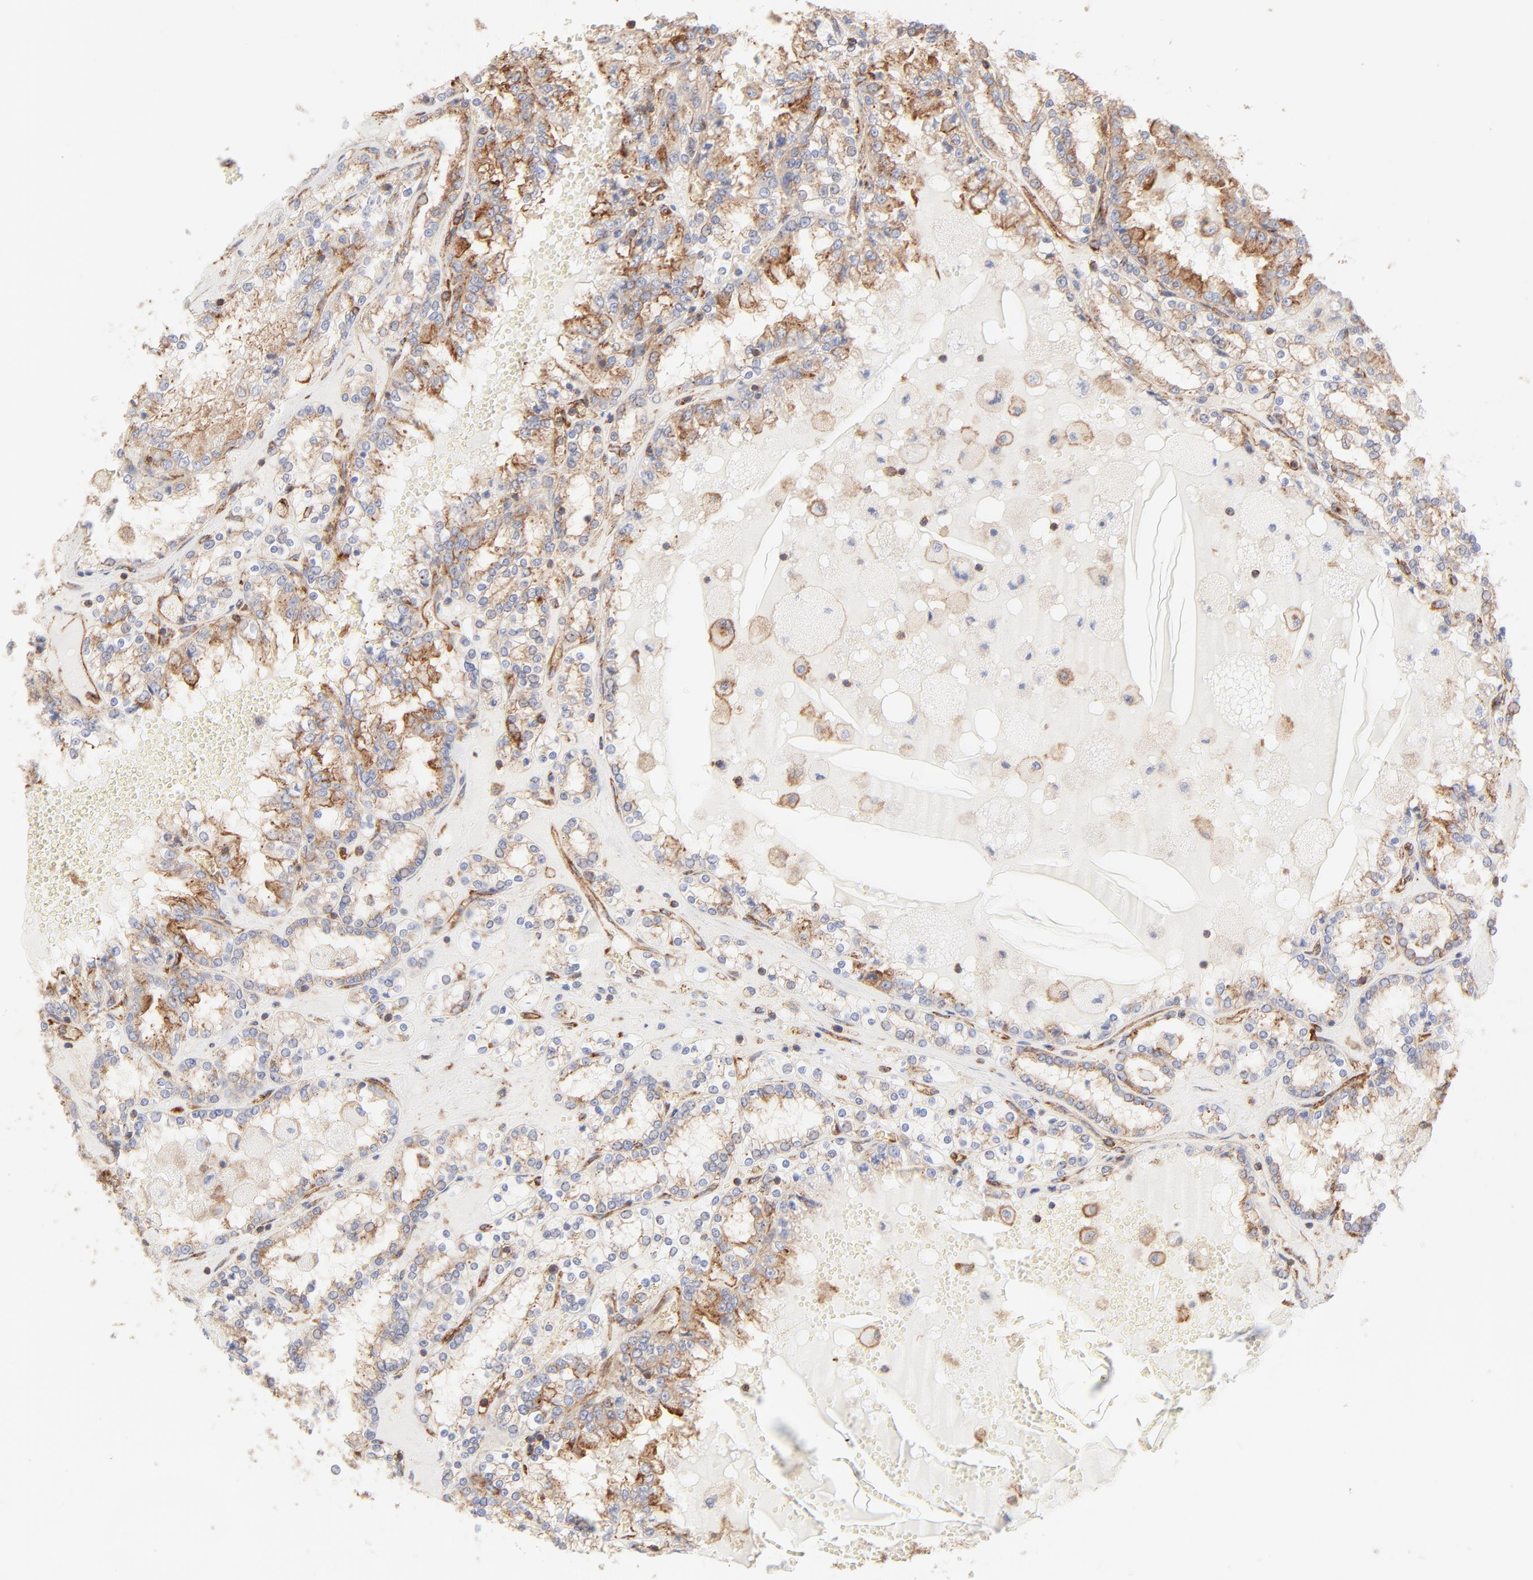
{"staining": {"intensity": "moderate", "quantity": ">75%", "location": "cytoplasmic/membranous"}, "tissue": "renal cancer", "cell_type": "Tumor cells", "image_type": "cancer", "snomed": [{"axis": "morphology", "description": "Adenocarcinoma, NOS"}, {"axis": "topography", "description": "Kidney"}], "caption": "Renal adenocarcinoma stained with a brown dye reveals moderate cytoplasmic/membranous positive staining in about >75% of tumor cells.", "gene": "CLTB", "patient": {"sex": "female", "age": 56}}